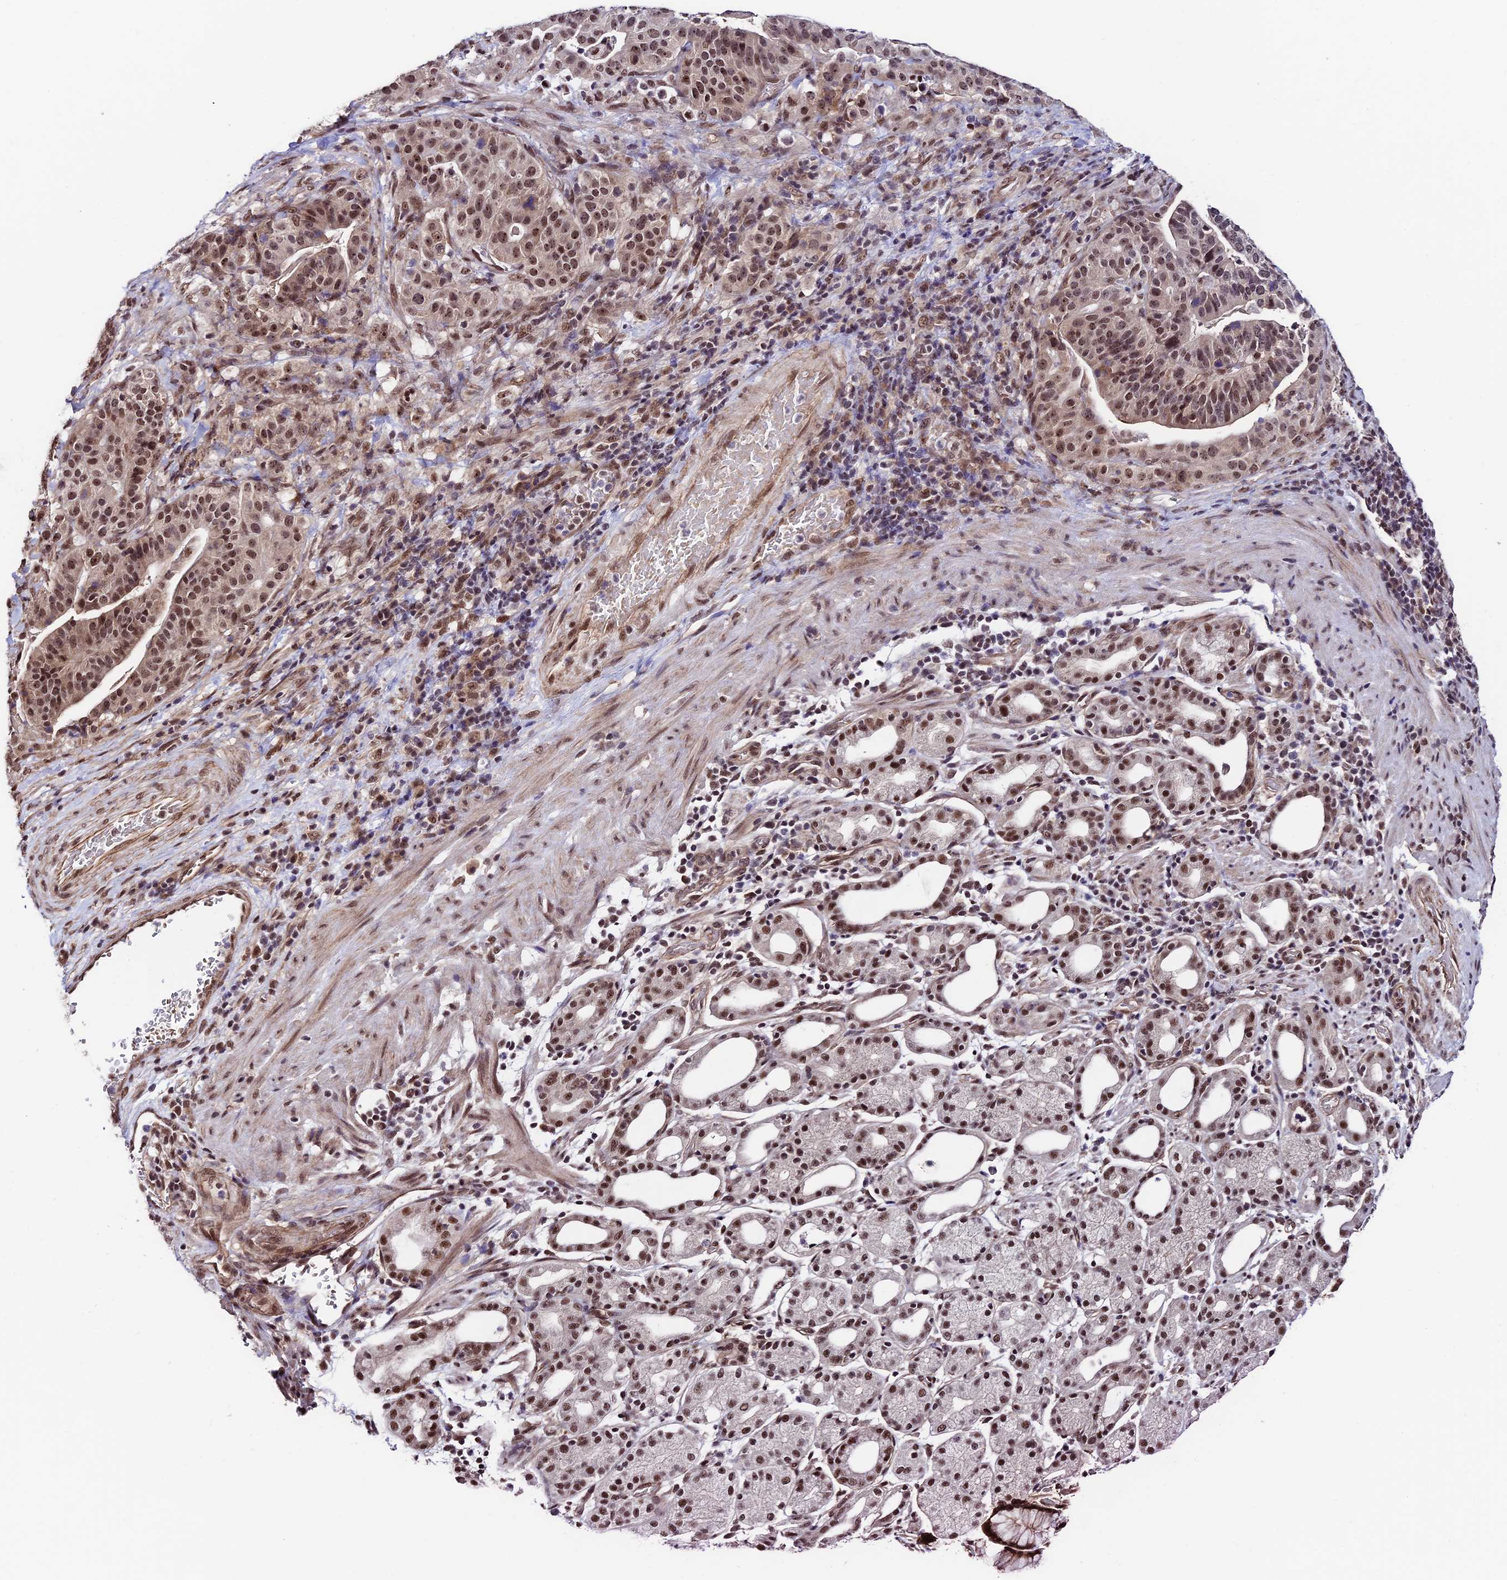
{"staining": {"intensity": "moderate", "quantity": ">75%", "location": "nuclear"}, "tissue": "stomach cancer", "cell_type": "Tumor cells", "image_type": "cancer", "snomed": [{"axis": "morphology", "description": "Adenocarcinoma, NOS"}, {"axis": "topography", "description": "Stomach"}], "caption": "Human stomach adenocarcinoma stained with a brown dye exhibits moderate nuclear positive staining in about >75% of tumor cells.", "gene": "RBM42", "patient": {"sex": "male", "age": 48}}